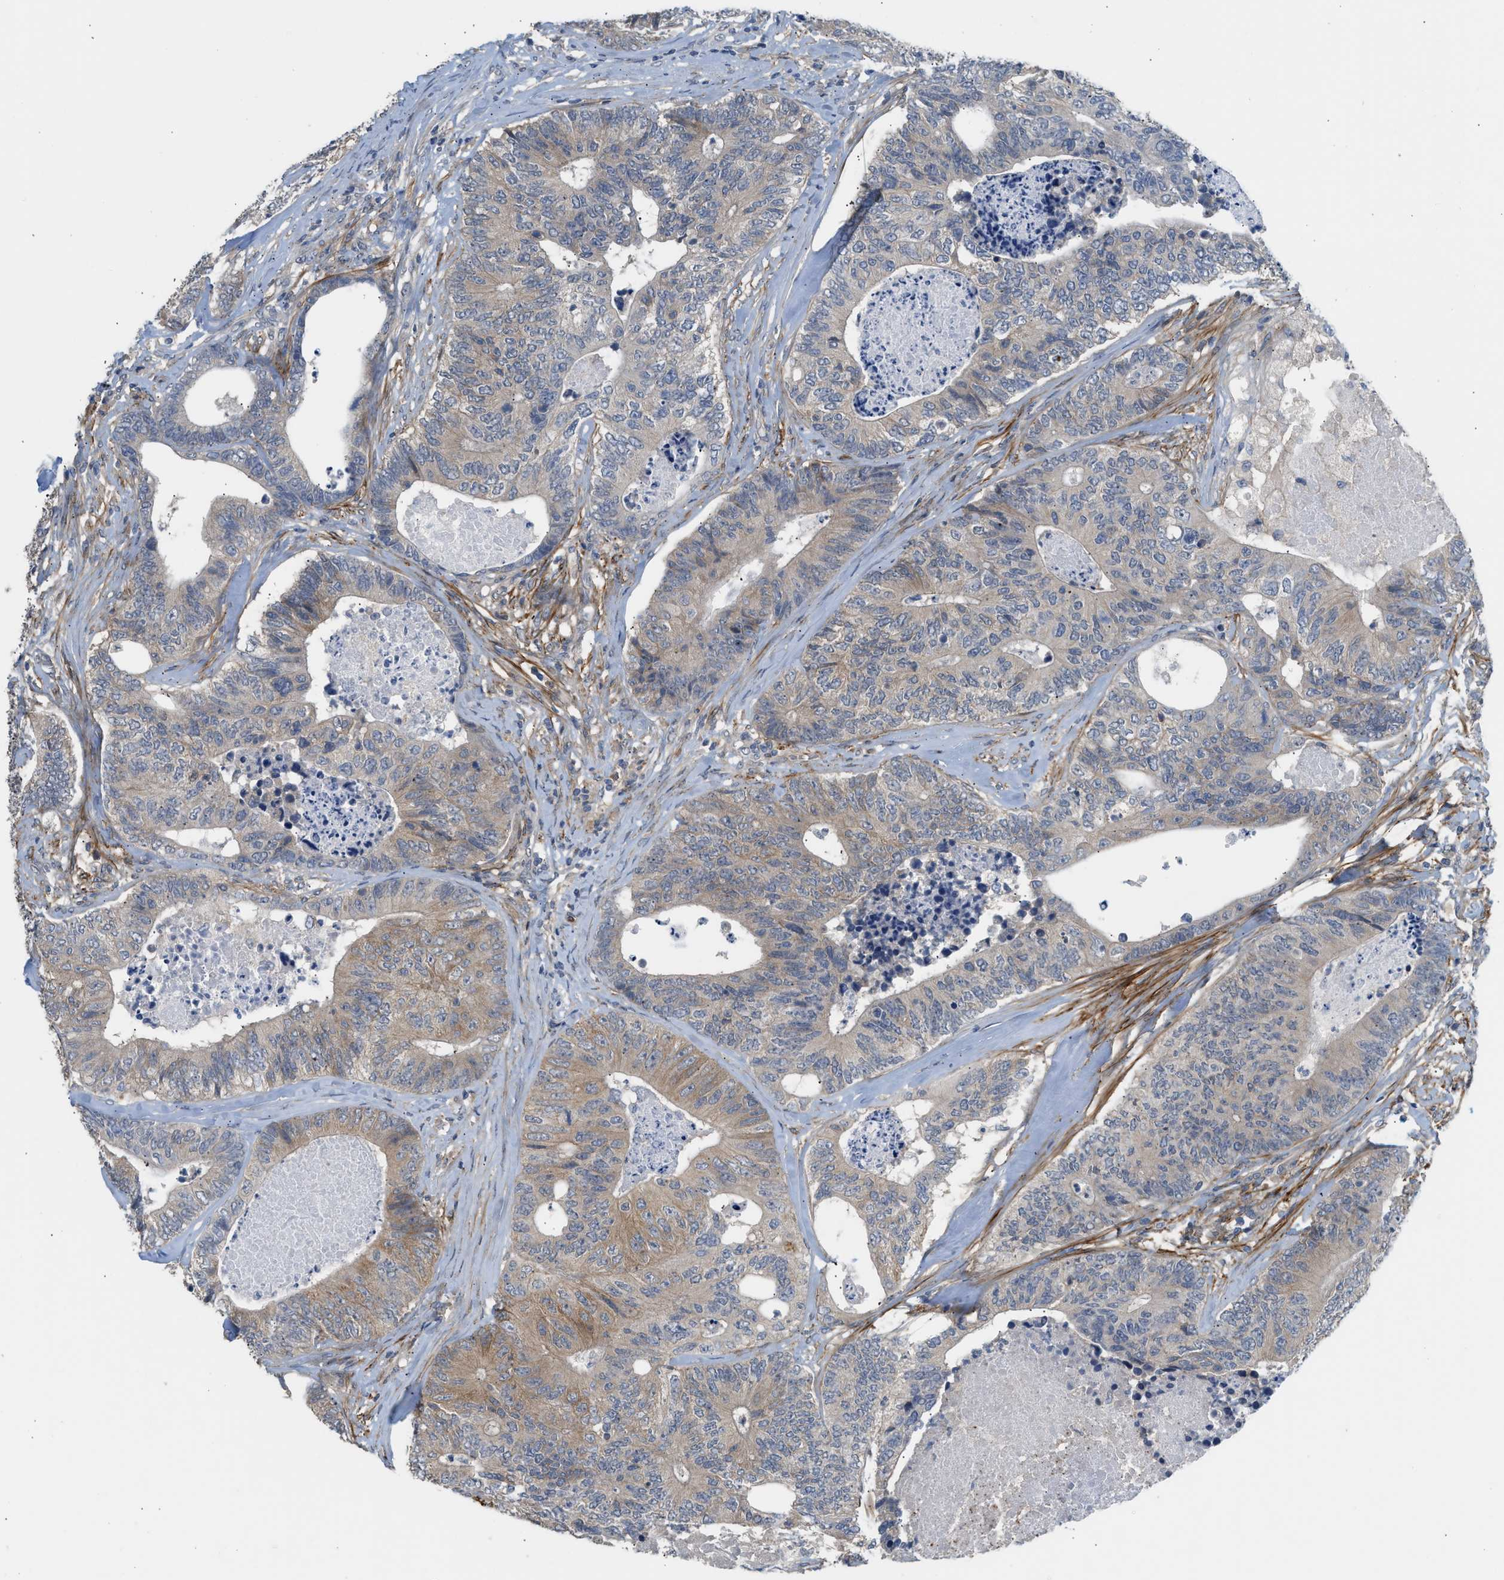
{"staining": {"intensity": "weak", "quantity": "25%-75%", "location": "cytoplasmic/membranous"}, "tissue": "colorectal cancer", "cell_type": "Tumor cells", "image_type": "cancer", "snomed": [{"axis": "morphology", "description": "Adenocarcinoma, NOS"}, {"axis": "topography", "description": "Colon"}], "caption": "A high-resolution histopathology image shows IHC staining of colorectal cancer (adenocarcinoma), which displays weak cytoplasmic/membranous positivity in approximately 25%-75% of tumor cells.", "gene": "RHBDF2", "patient": {"sex": "female", "age": 67}}